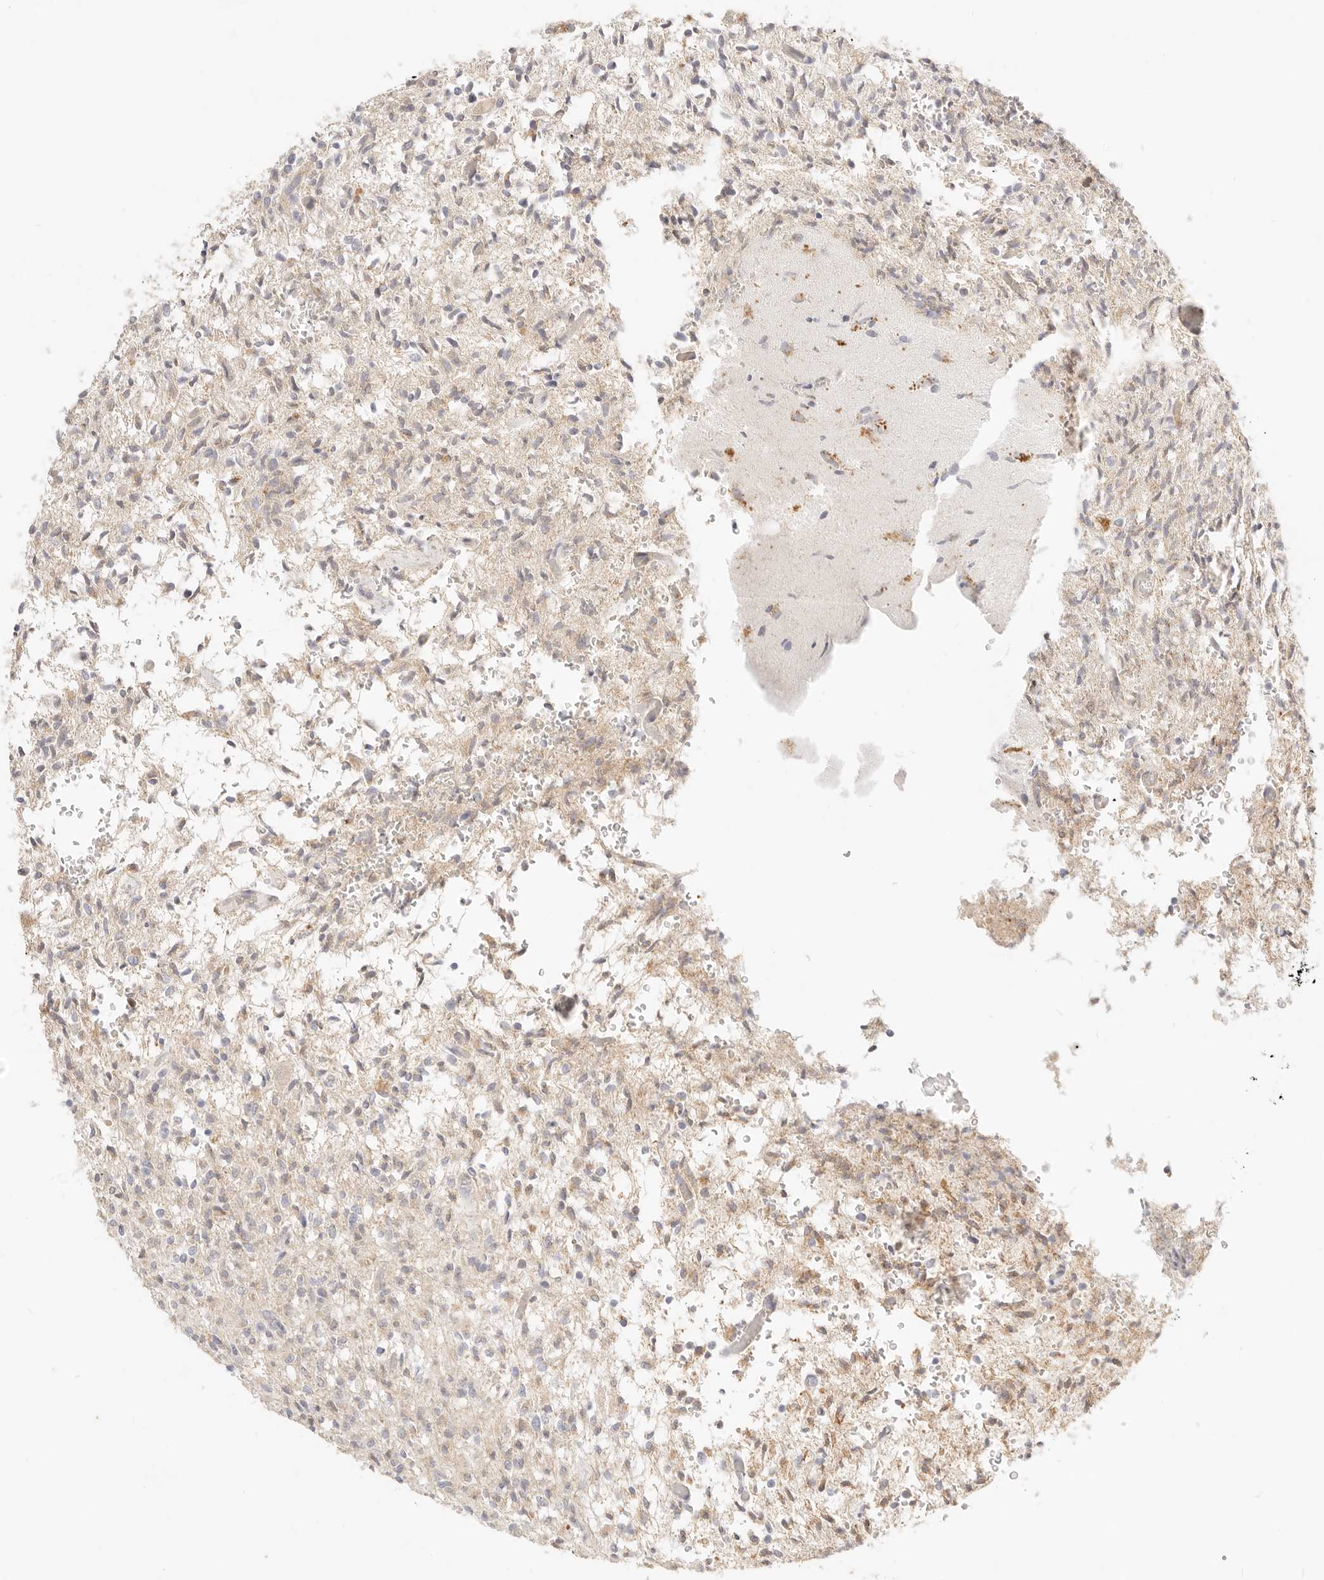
{"staining": {"intensity": "weak", "quantity": "<25%", "location": "cytoplasmic/membranous"}, "tissue": "glioma", "cell_type": "Tumor cells", "image_type": "cancer", "snomed": [{"axis": "morphology", "description": "Glioma, malignant, High grade"}, {"axis": "topography", "description": "Brain"}], "caption": "The IHC image has no significant positivity in tumor cells of glioma tissue.", "gene": "ACOX1", "patient": {"sex": "female", "age": 57}}